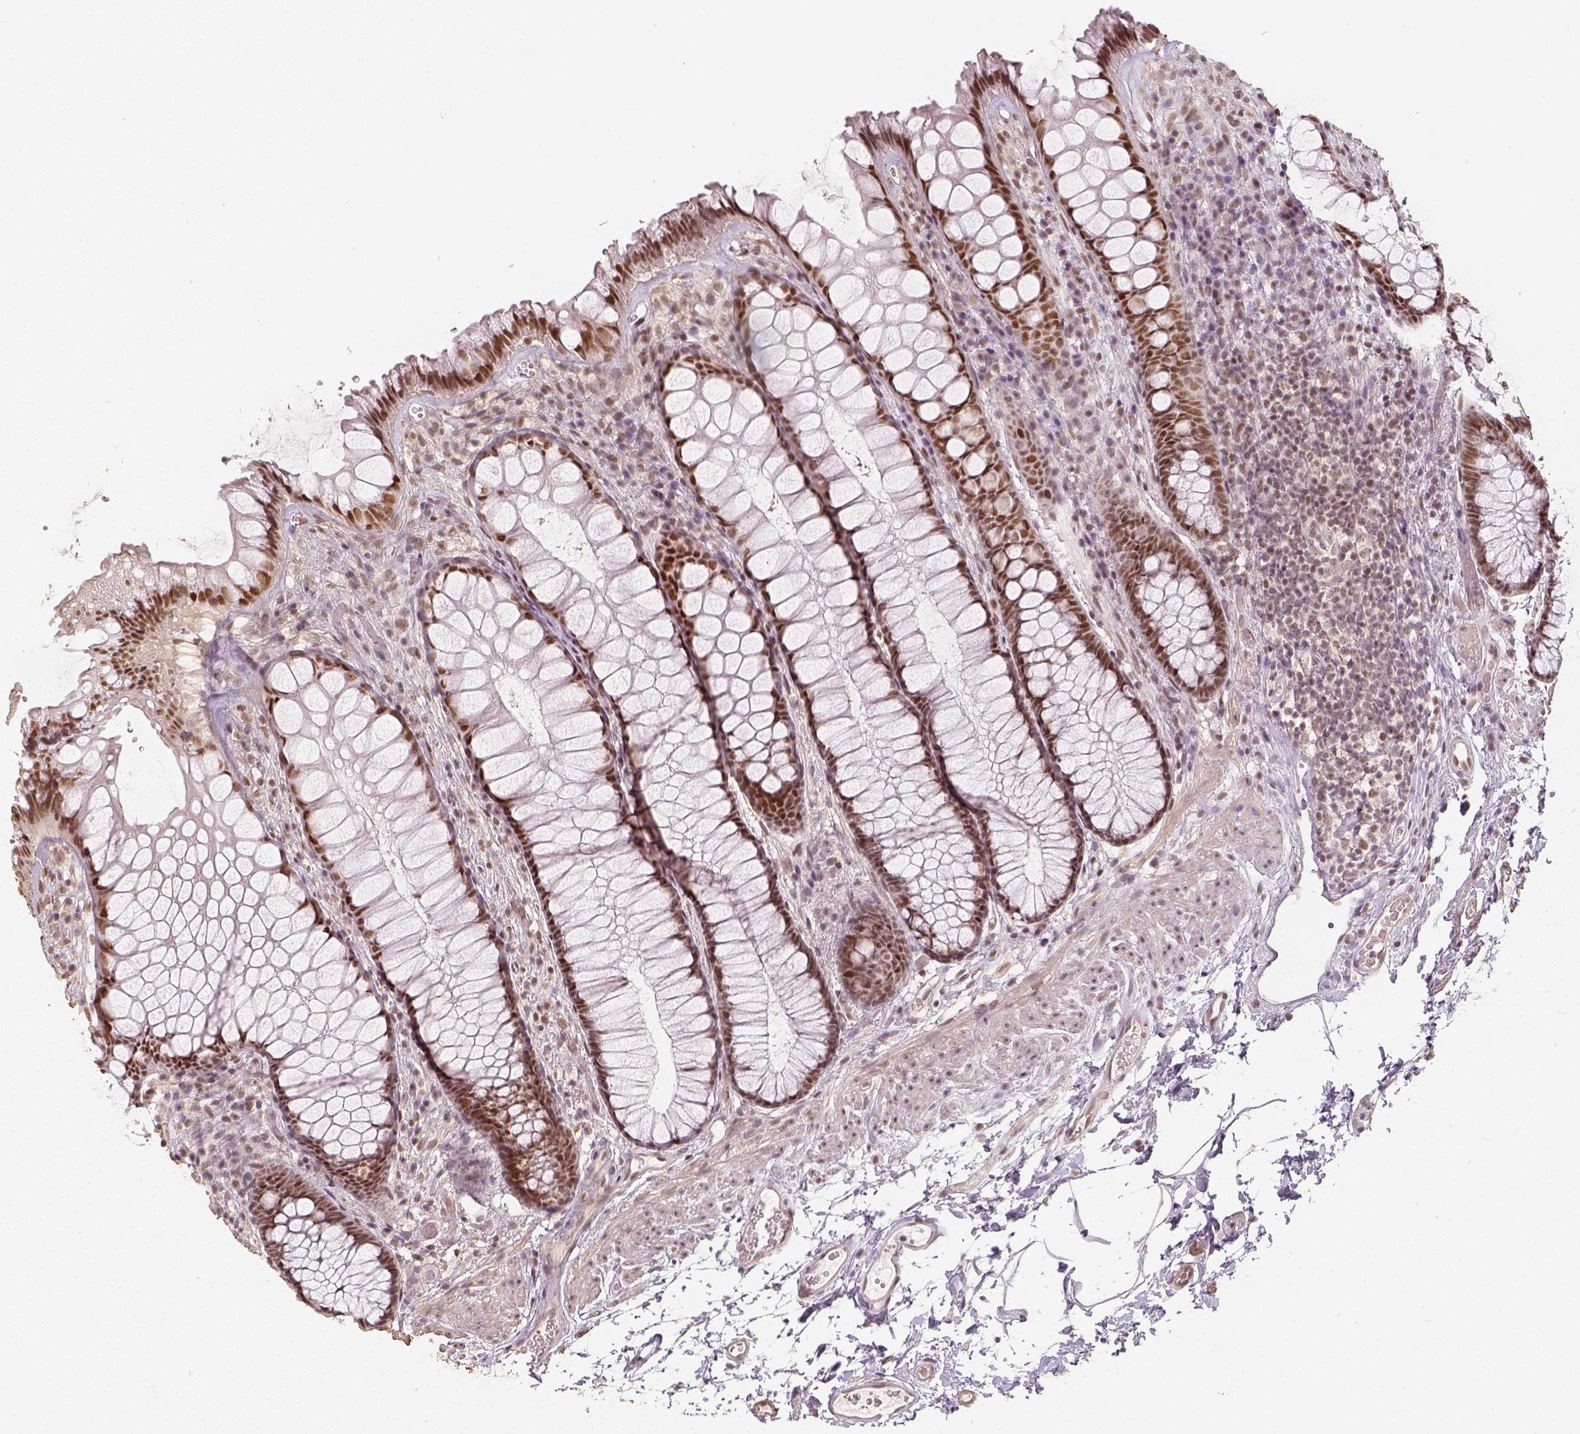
{"staining": {"intensity": "moderate", "quantity": ">75%", "location": "nuclear"}, "tissue": "rectum", "cell_type": "Glandular cells", "image_type": "normal", "snomed": [{"axis": "morphology", "description": "Normal tissue, NOS"}, {"axis": "topography", "description": "Rectum"}], "caption": "Immunohistochemistry (IHC) photomicrograph of unremarkable rectum: rectum stained using immunohistochemistry (IHC) reveals medium levels of moderate protein expression localized specifically in the nuclear of glandular cells, appearing as a nuclear brown color.", "gene": "HDAC1", "patient": {"sex": "female", "age": 62}}